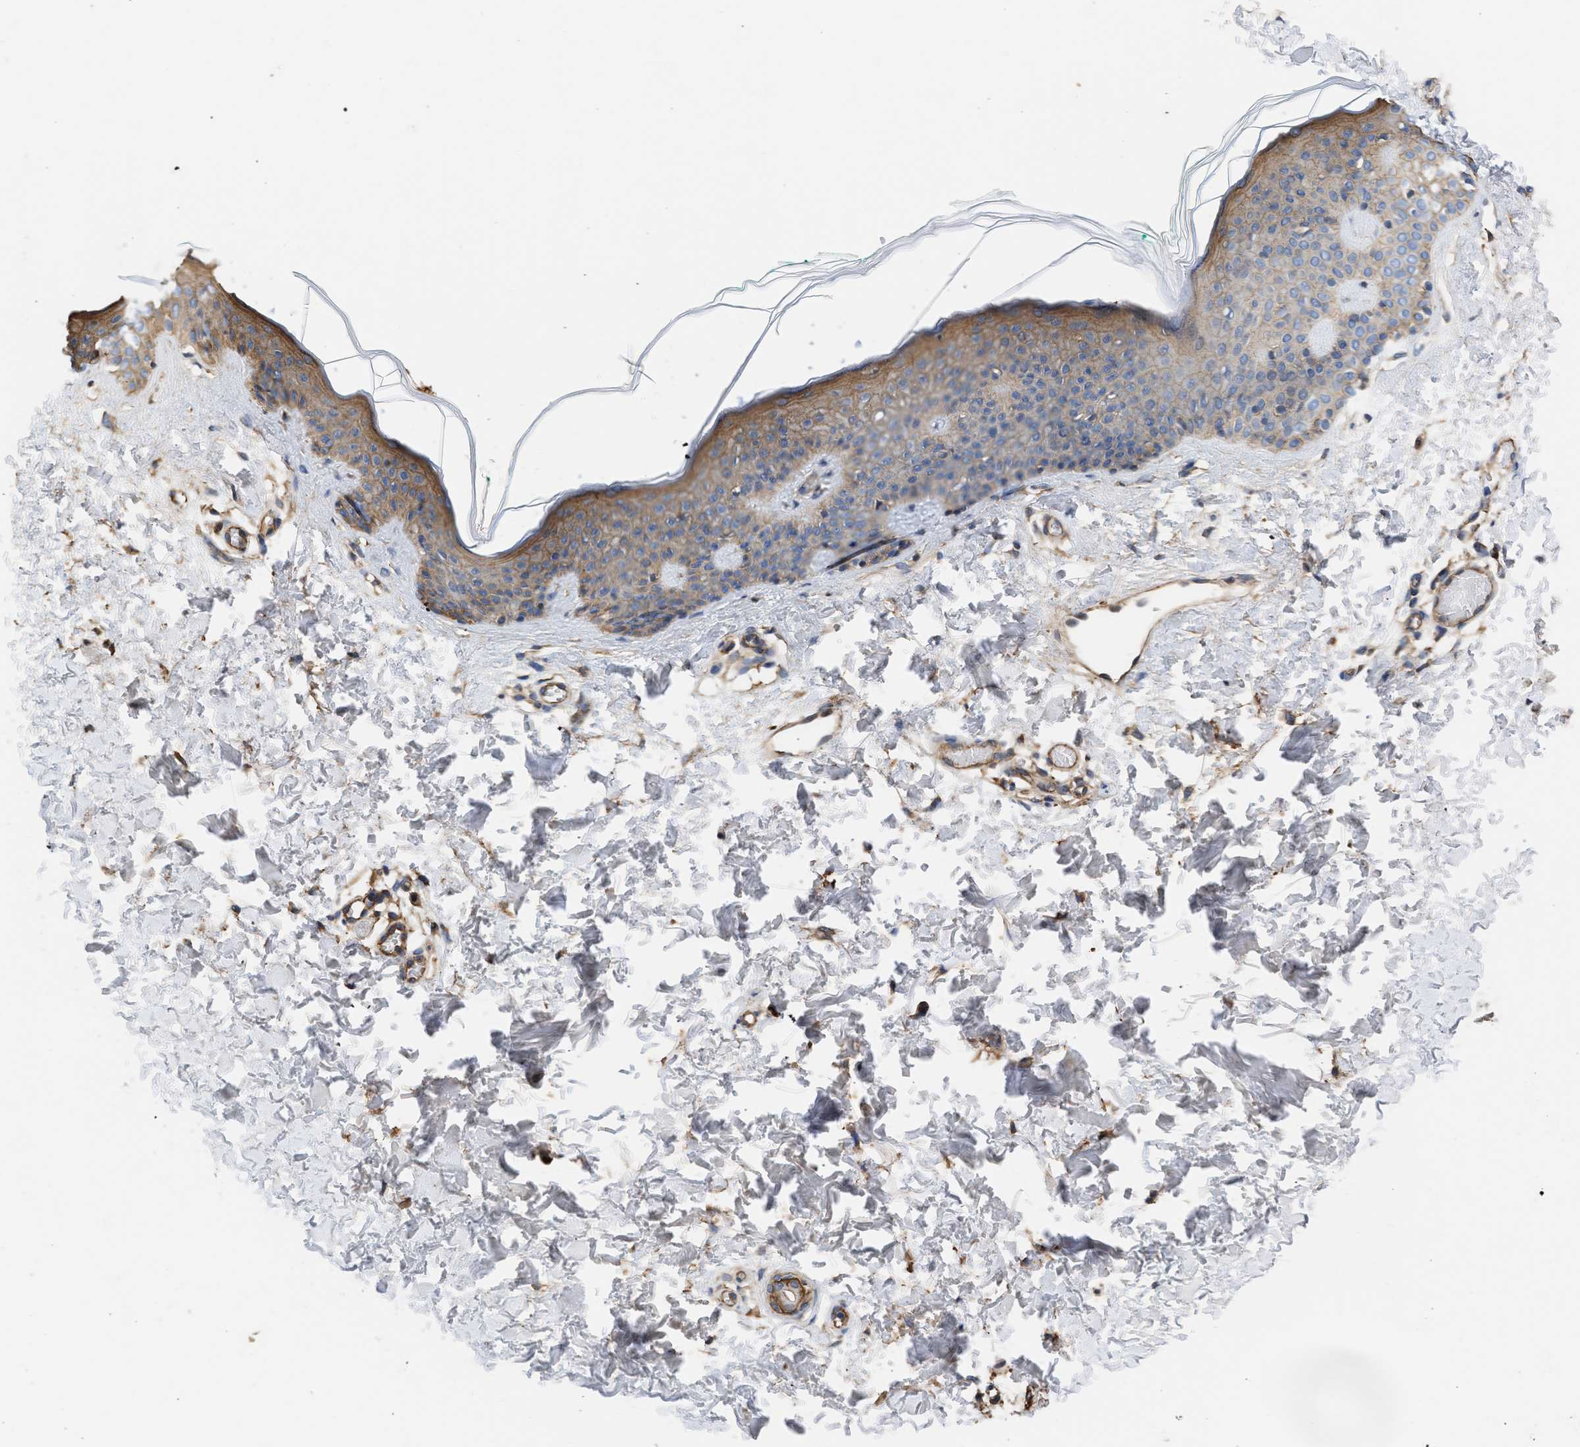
{"staining": {"intensity": "moderate", "quantity": ">75%", "location": "cytoplasmic/membranous"}, "tissue": "skin", "cell_type": "Fibroblasts", "image_type": "normal", "snomed": [{"axis": "morphology", "description": "Normal tissue, NOS"}, {"axis": "topography", "description": "Skin"}], "caption": "Human skin stained for a protein (brown) exhibits moderate cytoplasmic/membranous positive expression in about >75% of fibroblasts.", "gene": "MAS1L", "patient": {"sex": "male", "age": 30}}